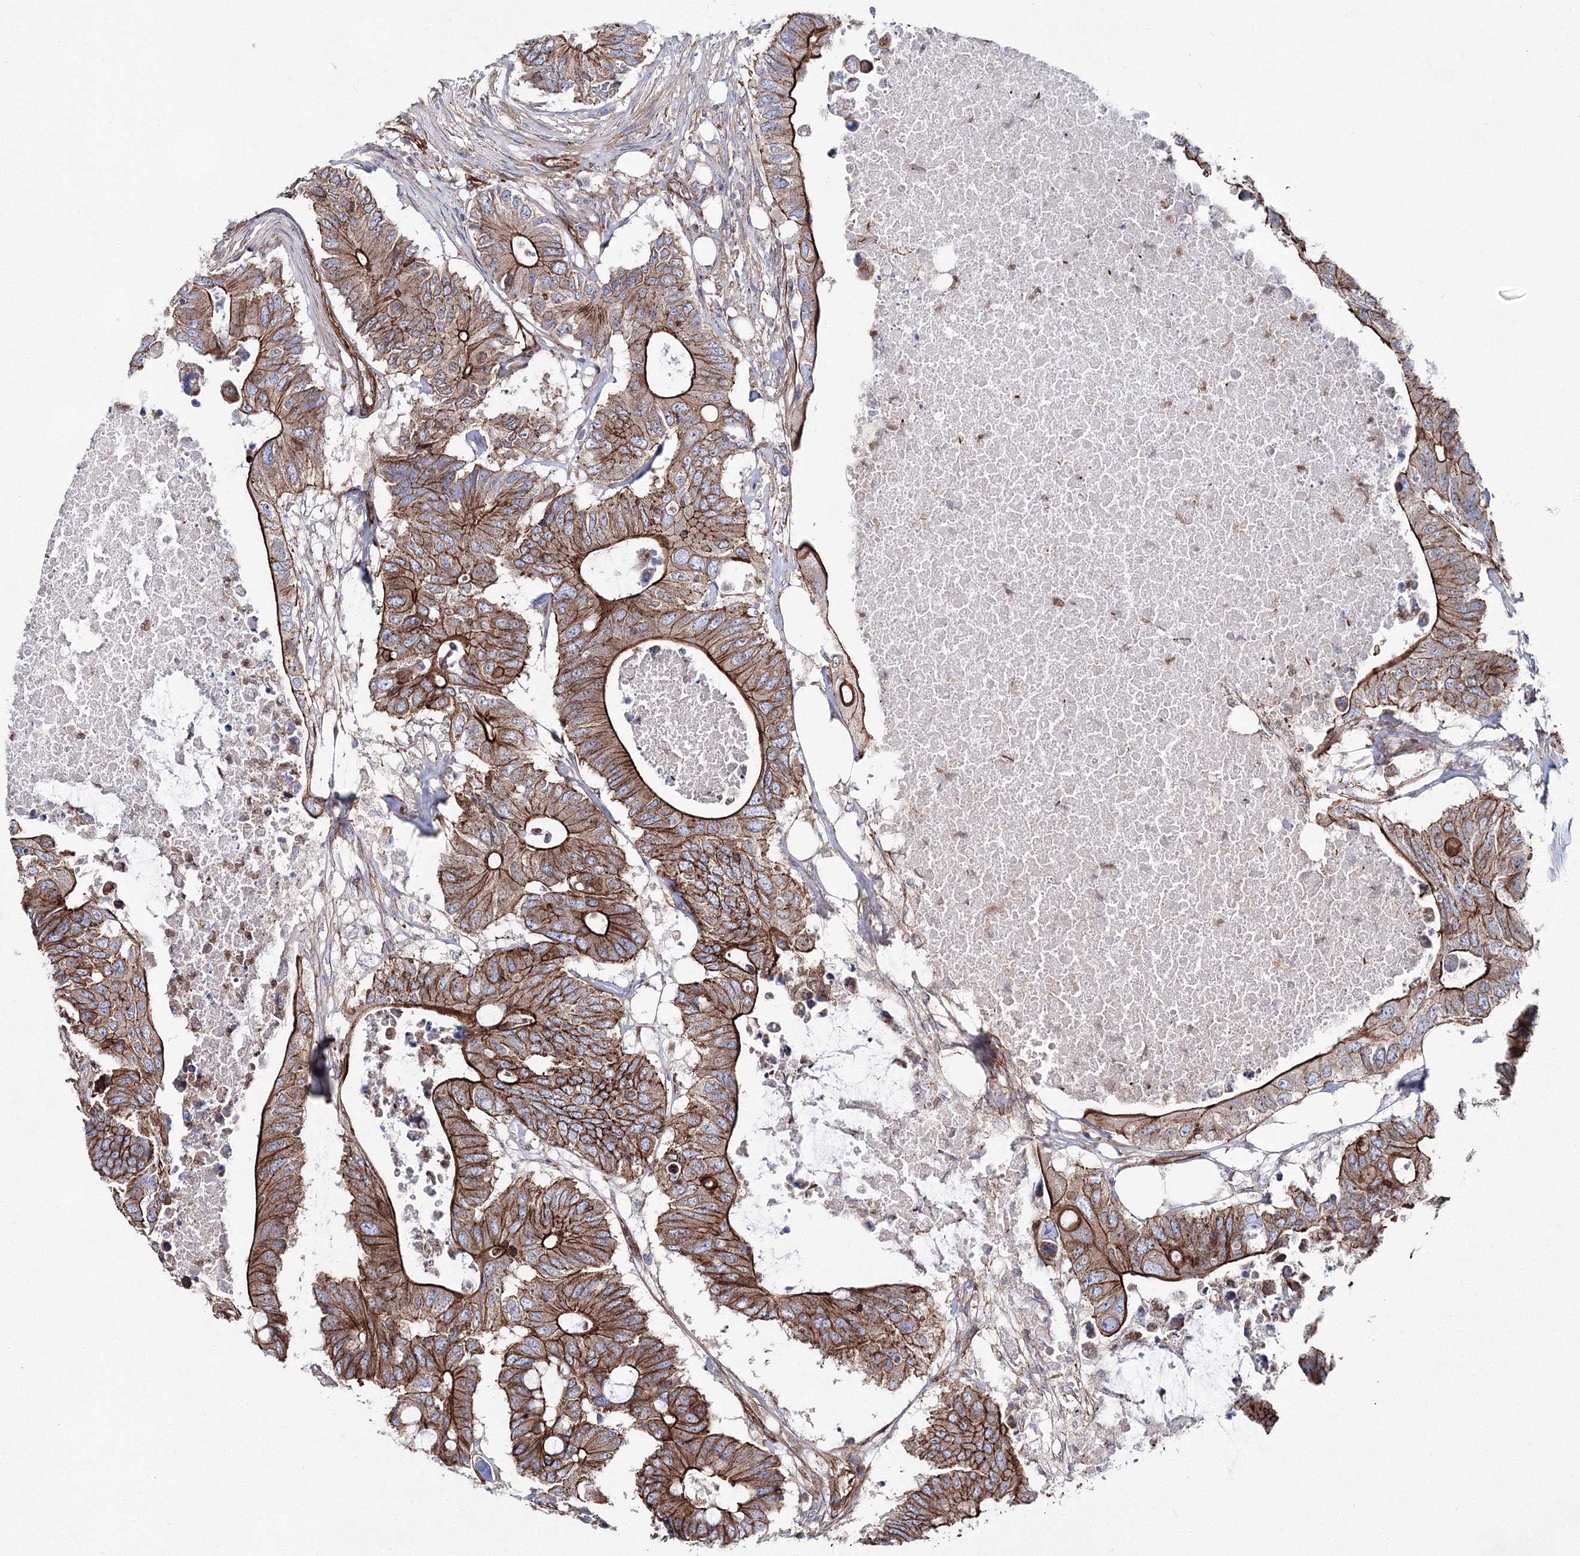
{"staining": {"intensity": "strong", "quantity": ">75%", "location": "cytoplasmic/membranous"}, "tissue": "colorectal cancer", "cell_type": "Tumor cells", "image_type": "cancer", "snomed": [{"axis": "morphology", "description": "Adenocarcinoma, NOS"}, {"axis": "topography", "description": "Colon"}], "caption": "A photomicrograph of colorectal cancer stained for a protein shows strong cytoplasmic/membranous brown staining in tumor cells.", "gene": "ANKRD37", "patient": {"sex": "male", "age": 71}}